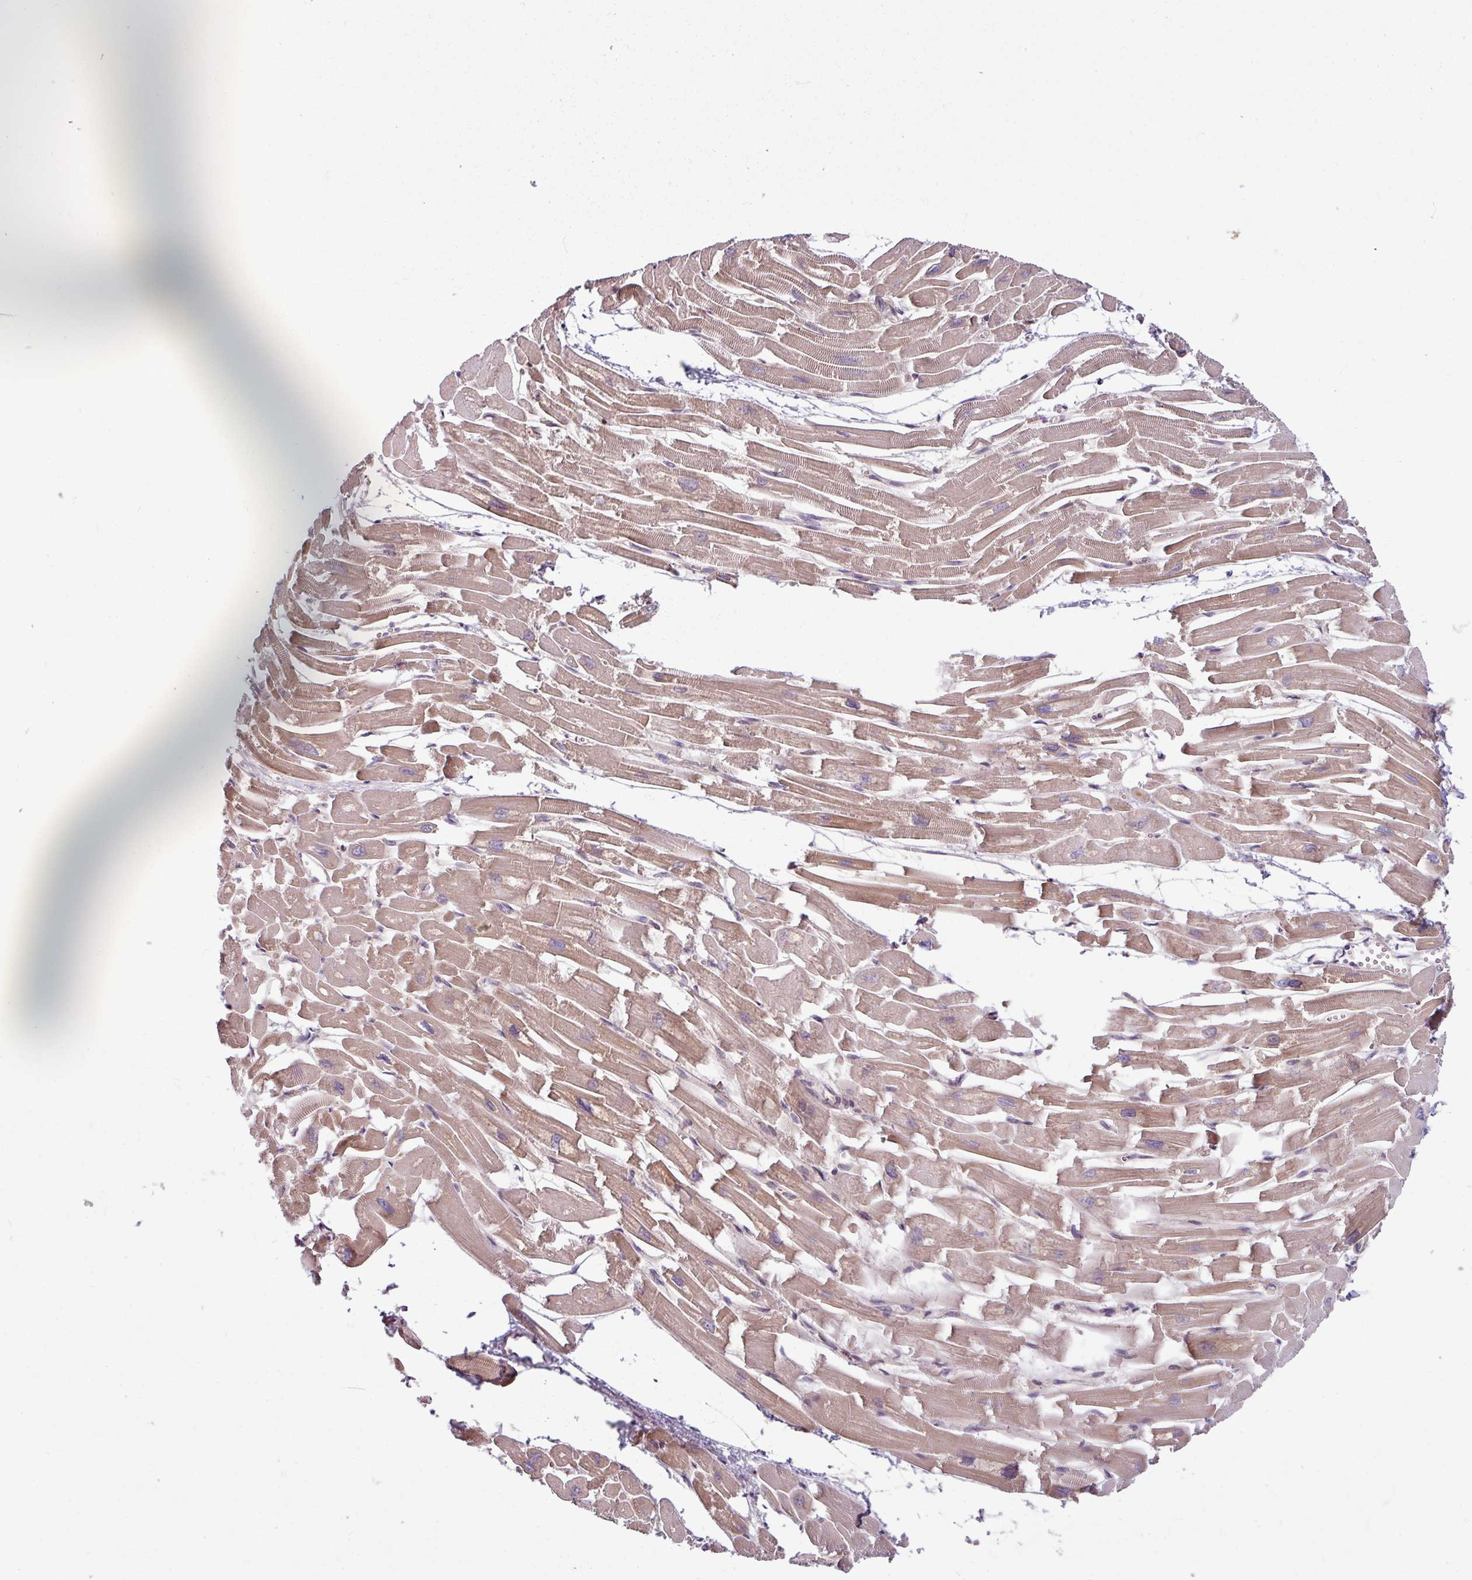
{"staining": {"intensity": "weak", "quantity": ">75%", "location": "cytoplasmic/membranous"}, "tissue": "heart muscle", "cell_type": "Cardiomyocytes", "image_type": "normal", "snomed": [{"axis": "morphology", "description": "Normal tissue, NOS"}, {"axis": "topography", "description": "Heart"}], "caption": "A high-resolution micrograph shows immunohistochemistry (IHC) staining of benign heart muscle, which reveals weak cytoplasmic/membranous positivity in about >75% of cardiomyocytes.", "gene": "TUSC3", "patient": {"sex": "male", "age": 54}}